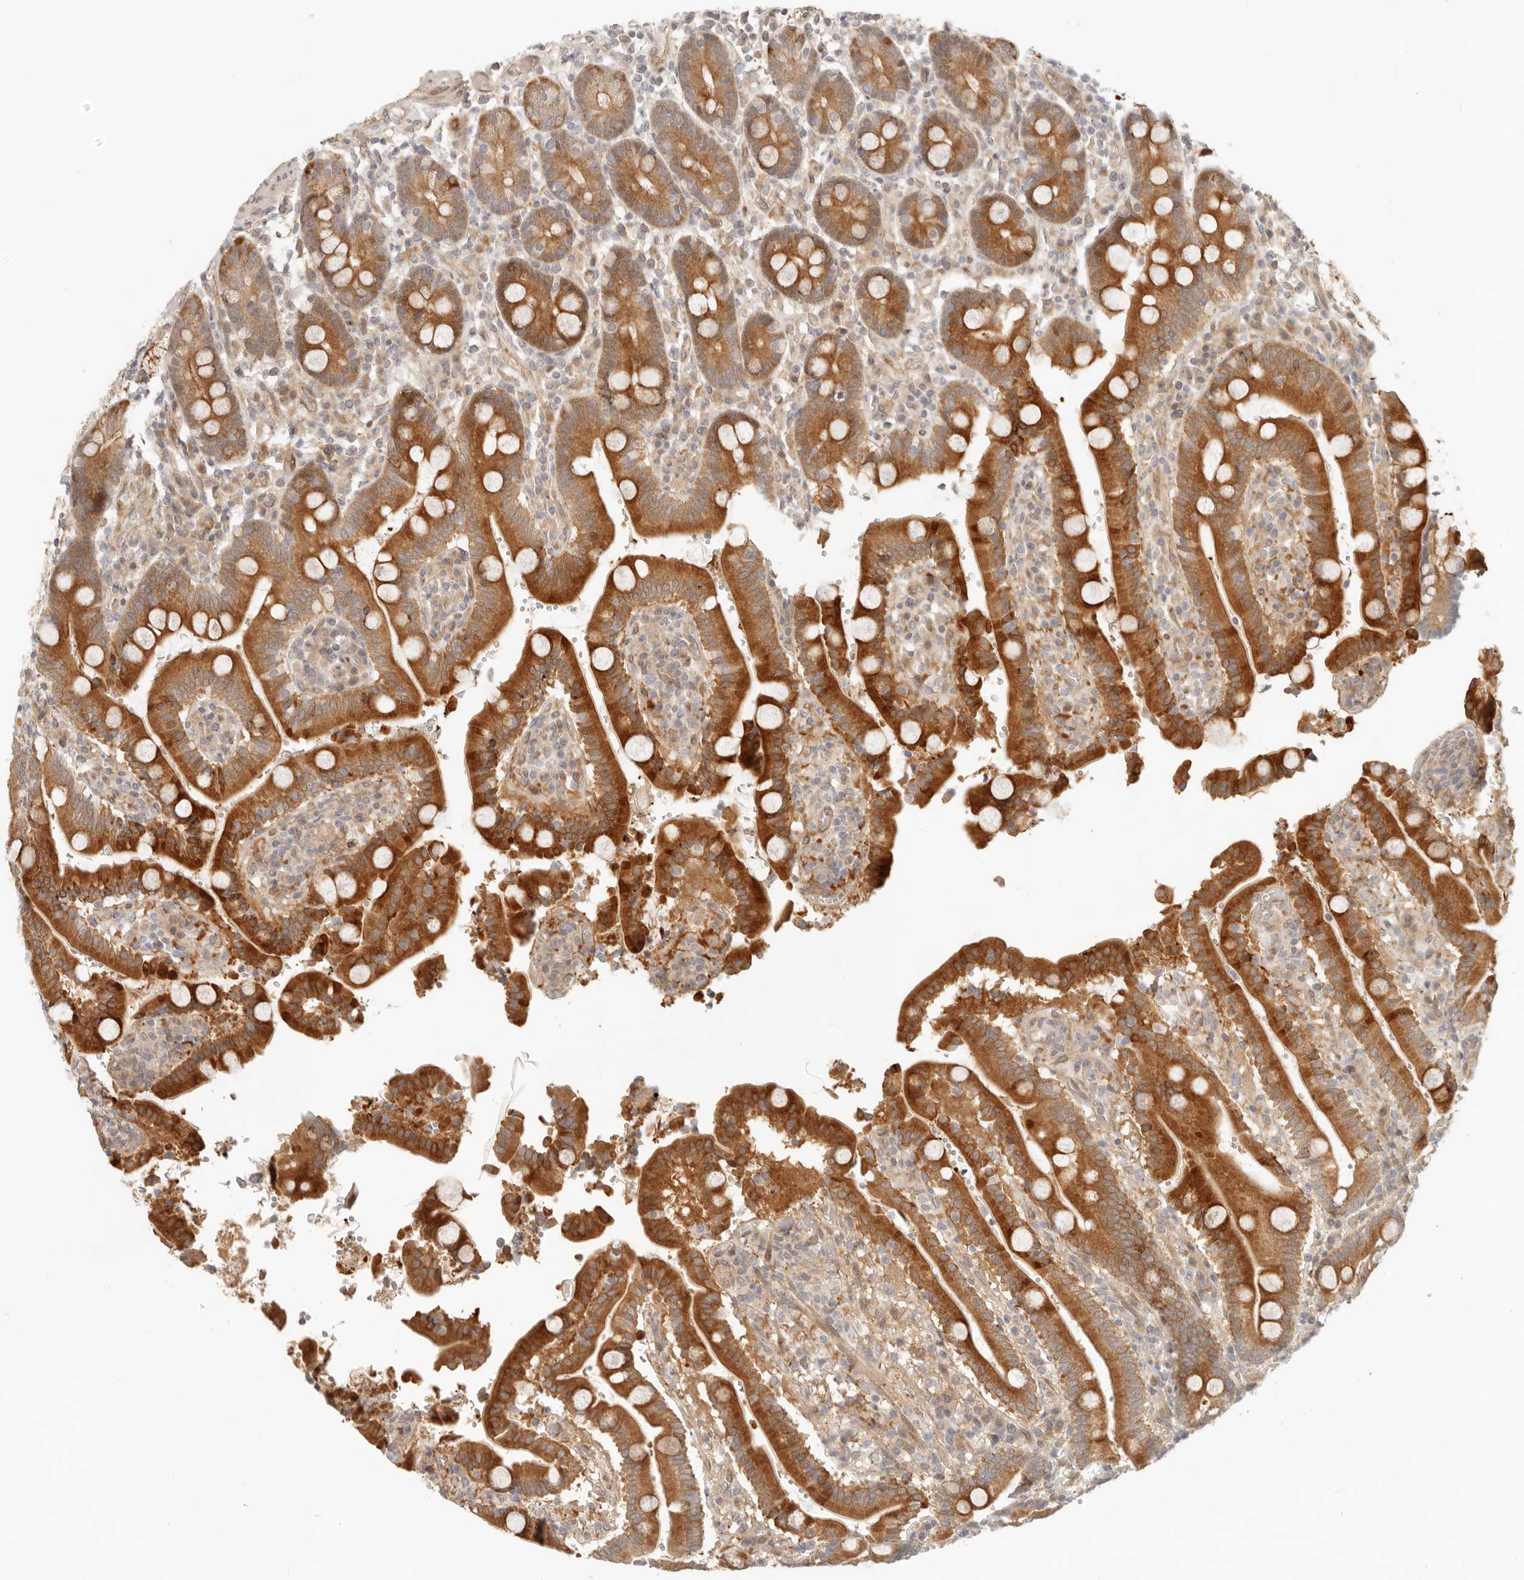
{"staining": {"intensity": "strong", "quantity": ">75%", "location": "cytoplasmic/membranous"}, "tissue": "duodenum", "cell_type": "Glandular cells", "image_type": "normal", "snomed": [{"axis": "morphology", "description": "Normal tissue, NOS"}, {"axis": "topography", "description": "Small intestine, NOS"}], "caption": "Human duodenum stained with a protein marker exhibits strong staining in glandular cells.", "gene": "TUFT1", "patient": {"sex": "female", "age": 71}}